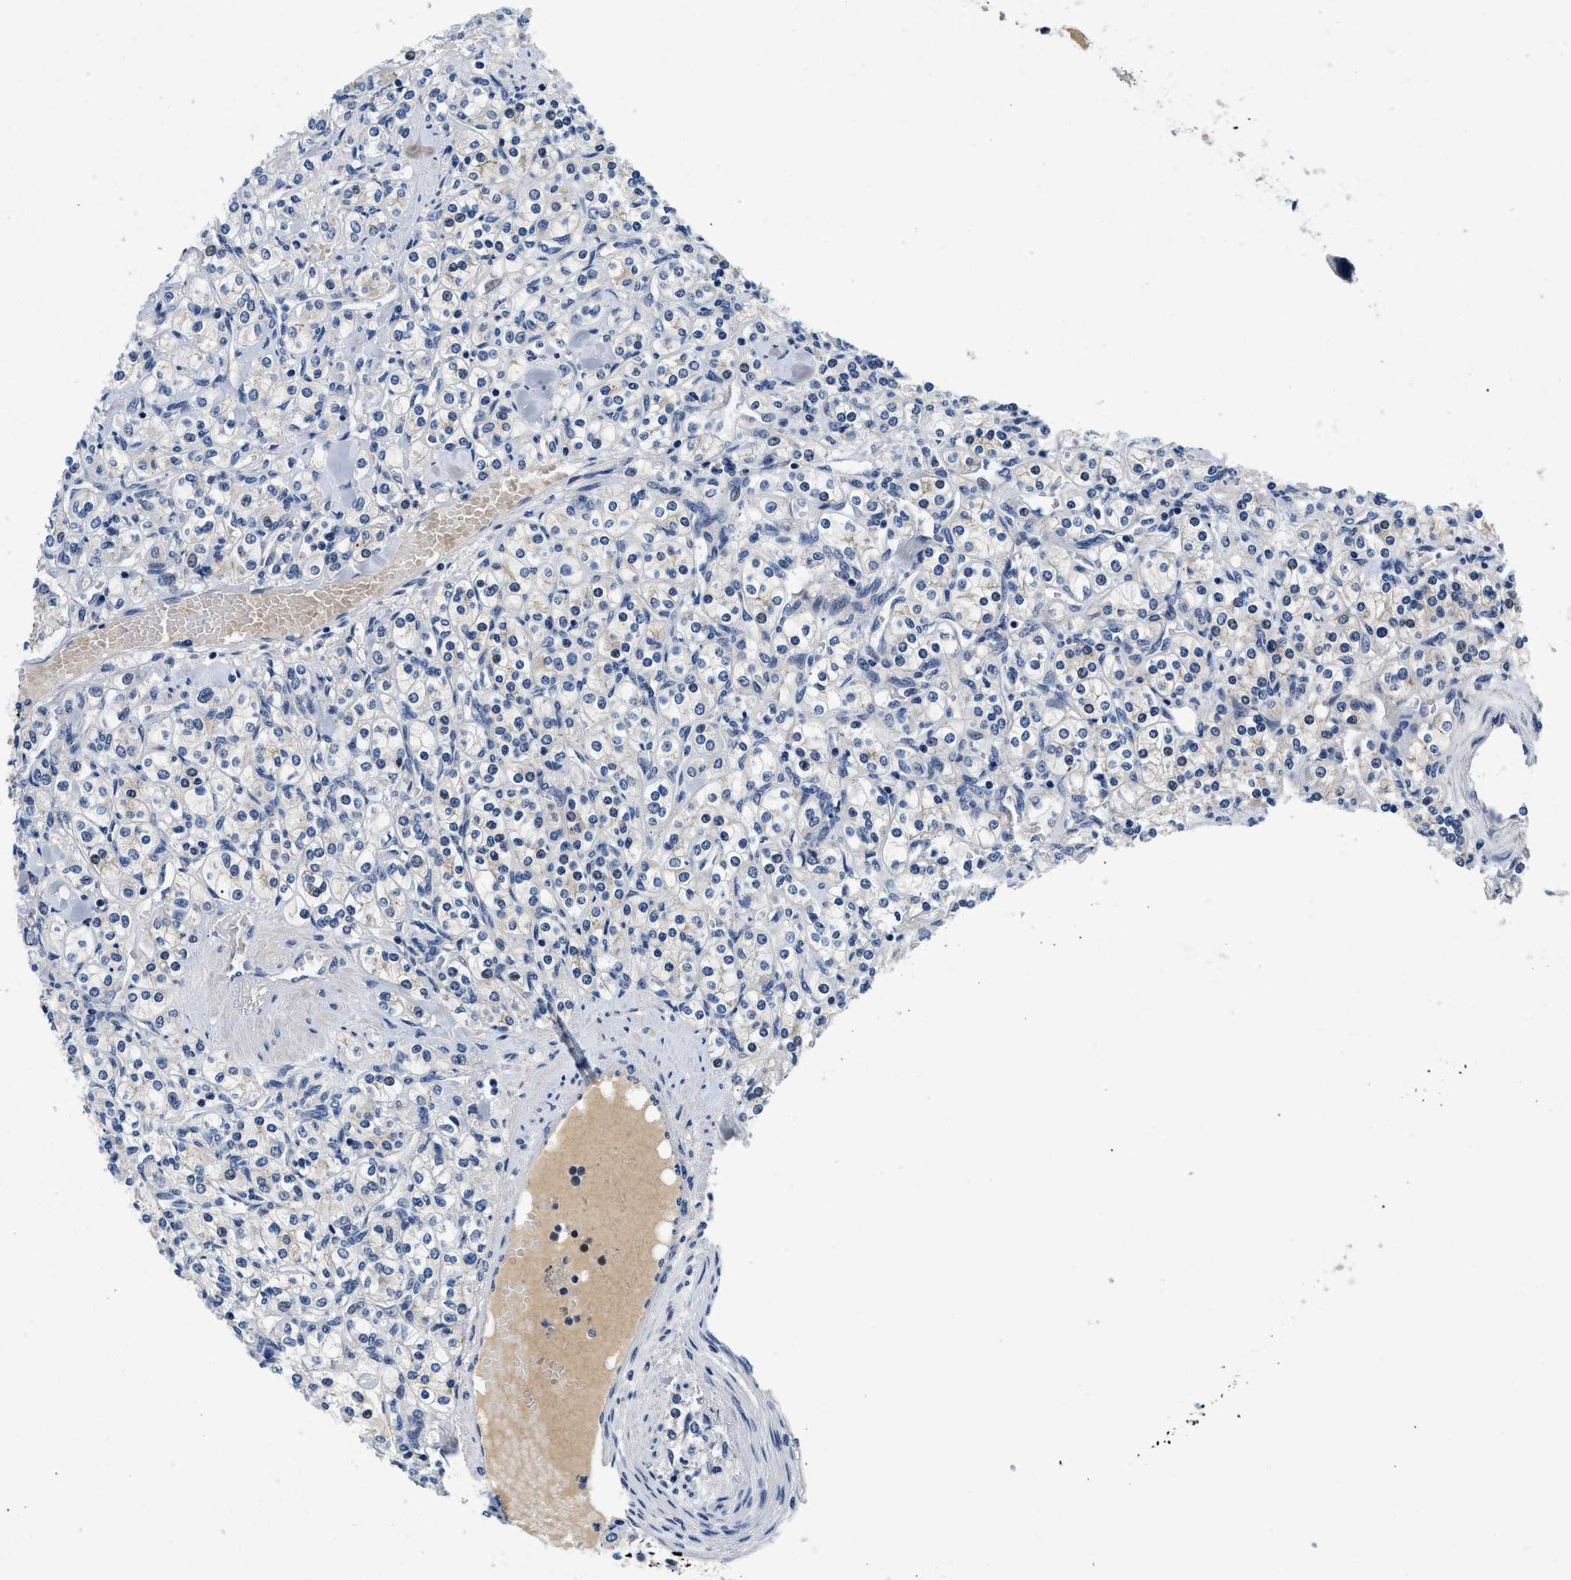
{"staining": {"intensity": "negative", "quantity": "none", "location": "none"}, "tissue": "renal cancer", "cell_type": "Tumor cells", "image_type": "cancer", "snomed": [{"axis": "morphology", "description": "Adenocarcinoma, NOS"}, {"axis": "topography", "description": "Kidney"}], "caption": "Tumor cells are negative for brown protein staining in adenocarcinoma (renal).", "gene": "PDP1", "patient": {"sex": "male", "age": 77}}